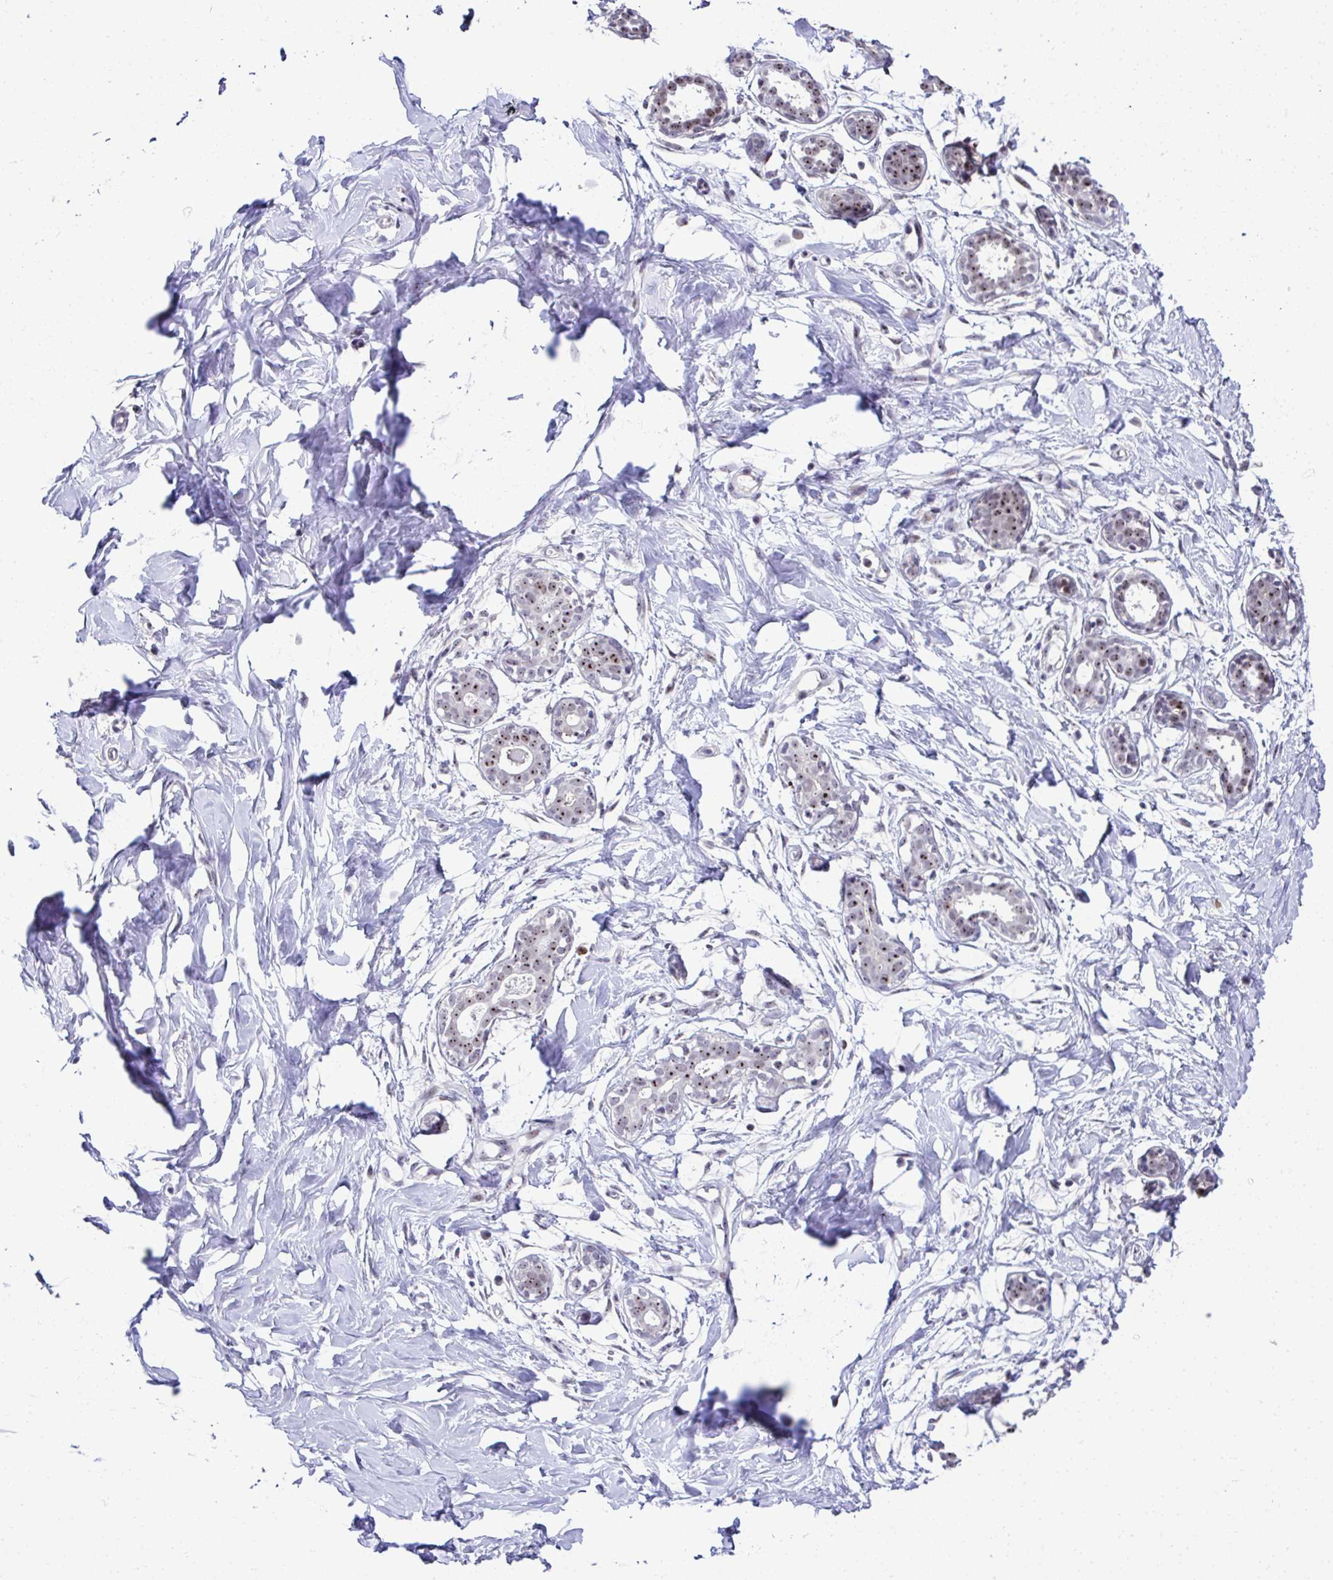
{"staining": {"intensity": "negative", "quantity": "none", "location": "none"}, "tissue": "breast", "cell_type": "Adipocytes", "image_type": "normal", "snomed": [{"axis": "morphology", "description": "Normal tissue, NOS"}, {"axis": "topography", "description": "Breast"}], "caption": "Immunohistochemistry histopathology image of benign human breast stained for a protein (brown), which reveals no expression in adipocytes.", "gene": "CEP72", "patient": {"sex": "female", "age": 27}}